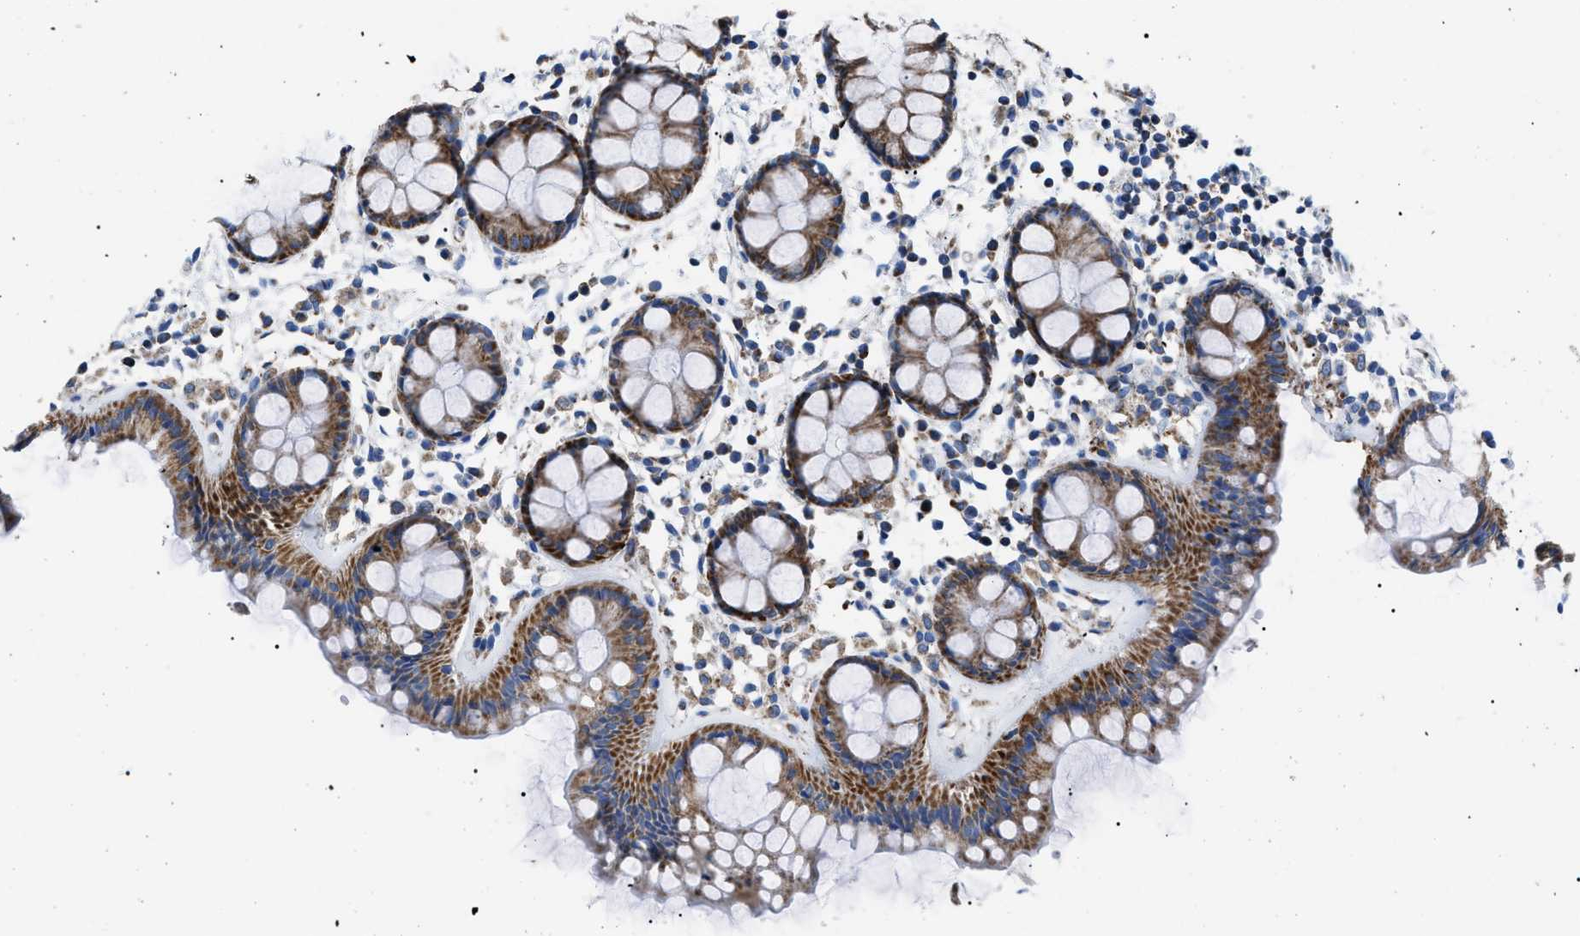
{"staining": {"intensity": "moderate", "quantity": ">75%", "location": "cytoplasmic/membranous"}, "tissue": "rectum", "cell_type": "Glandular cells", "image_type": "normal", "snomed": [{"axis": "morphology", "description": "Normal tissue, NOS"}, {"axis": "topography", "description": "Rectum"}], "caption": "Immunohistochemistry (IHC) (DAB (3,3'-diaminobenzidine)) staining of unremarkable human rectum reveals moderate cytoplasmic/membranous protein expression in approximately >75% of glandular cells.", "gene": "PHB2", "patient": {"sex": "female", "age": 66}}